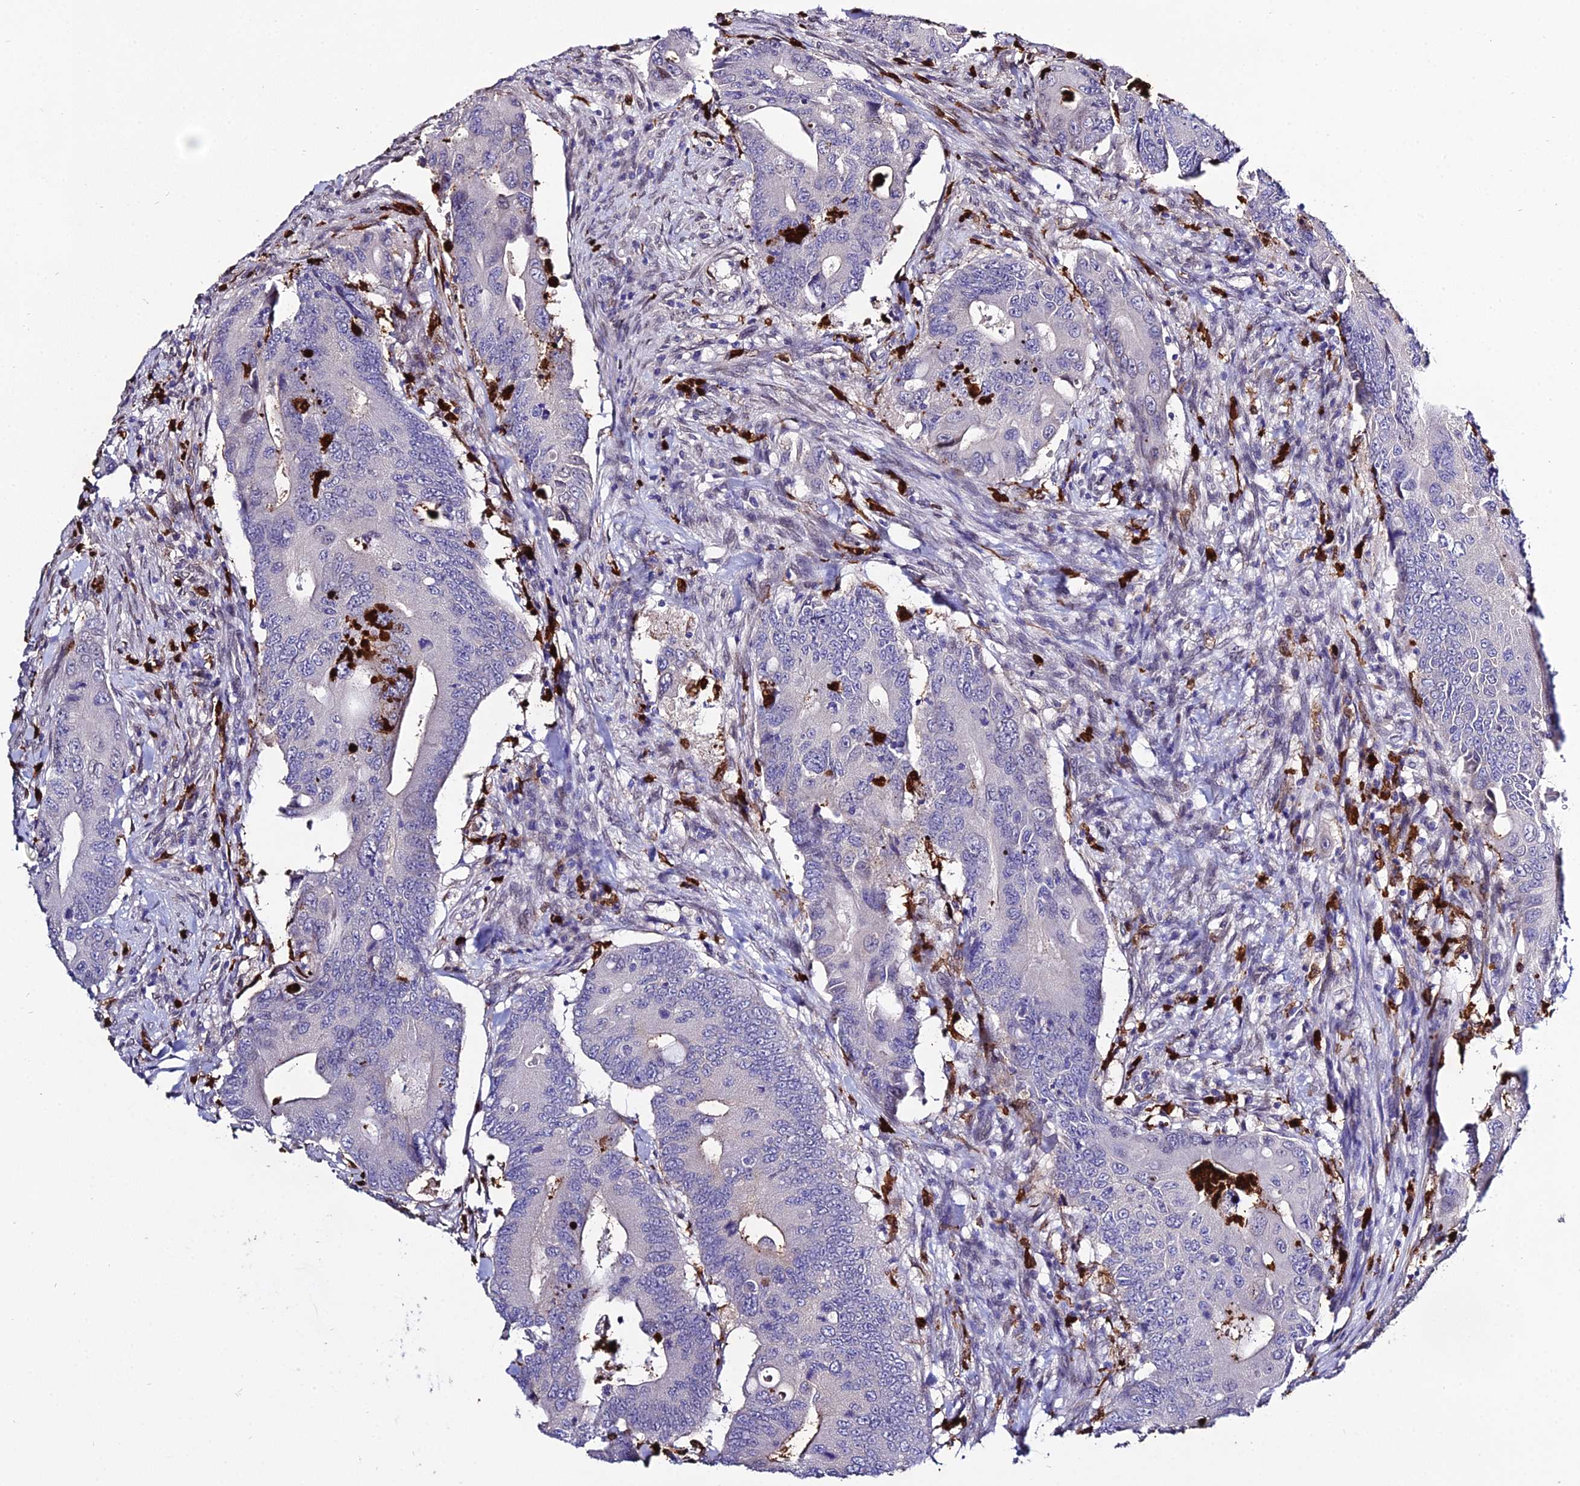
{"staining": {"intensity": "negative", "quantity": "none", "location": "none"}, "tissue": "colorectal cancer", "cell_type": "Tumor cells", "image_type": "cancer", "snomed": [{"axis": "morphology", "description": "Adenocarcinoma, NOS"}, {"axis": "topography", "description": "Colon"}], "caption": "This image is of adenocarcinoma (colorectal) stained with immunohistochemistry to label a protein in brown with the nuclei are counter-stained blue. There is no staining in tumor cells.", "gene": "MCM10", "patient": {"sex": "male", "age": 71}}